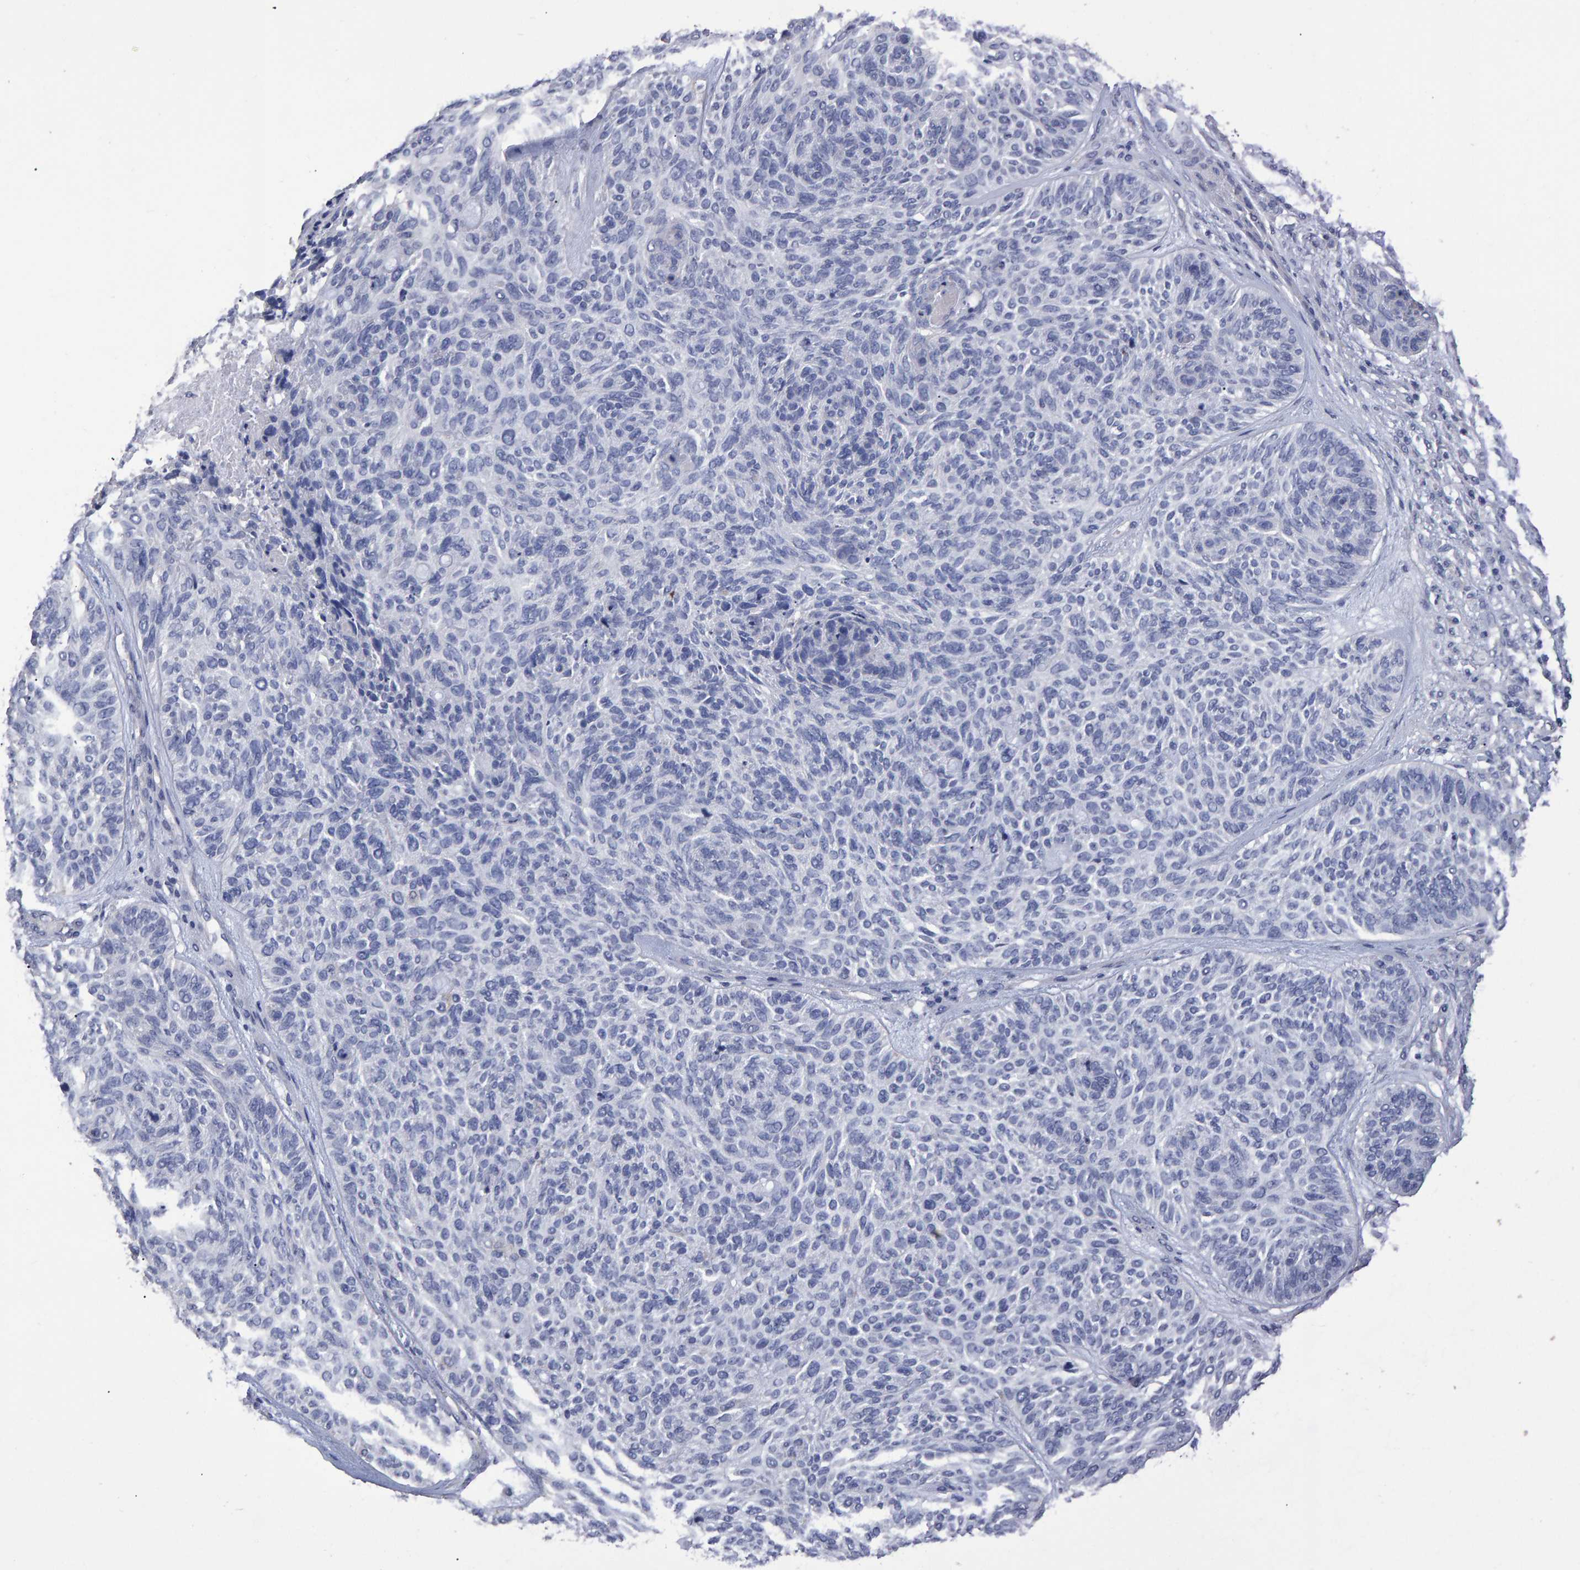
{"staining": {"intensity": "negative", "quantity": "none", "location": "none"}, "tissue": "skin cancer", "cell_type": "Tumor cells", "image_type": "cancer", "snomed": [{"axis": "morphology", "description": "Basal cell carcinoma"}, {"axis": "topography", "description": "Skin"}], "caption": "Immunohistochemistry micrograph of human skin cancer stained for a protein (brown), which reveals no positivity in tumor cells.", "gene": "HEMGN", "patient": {"sex": "male", "age": 55}}